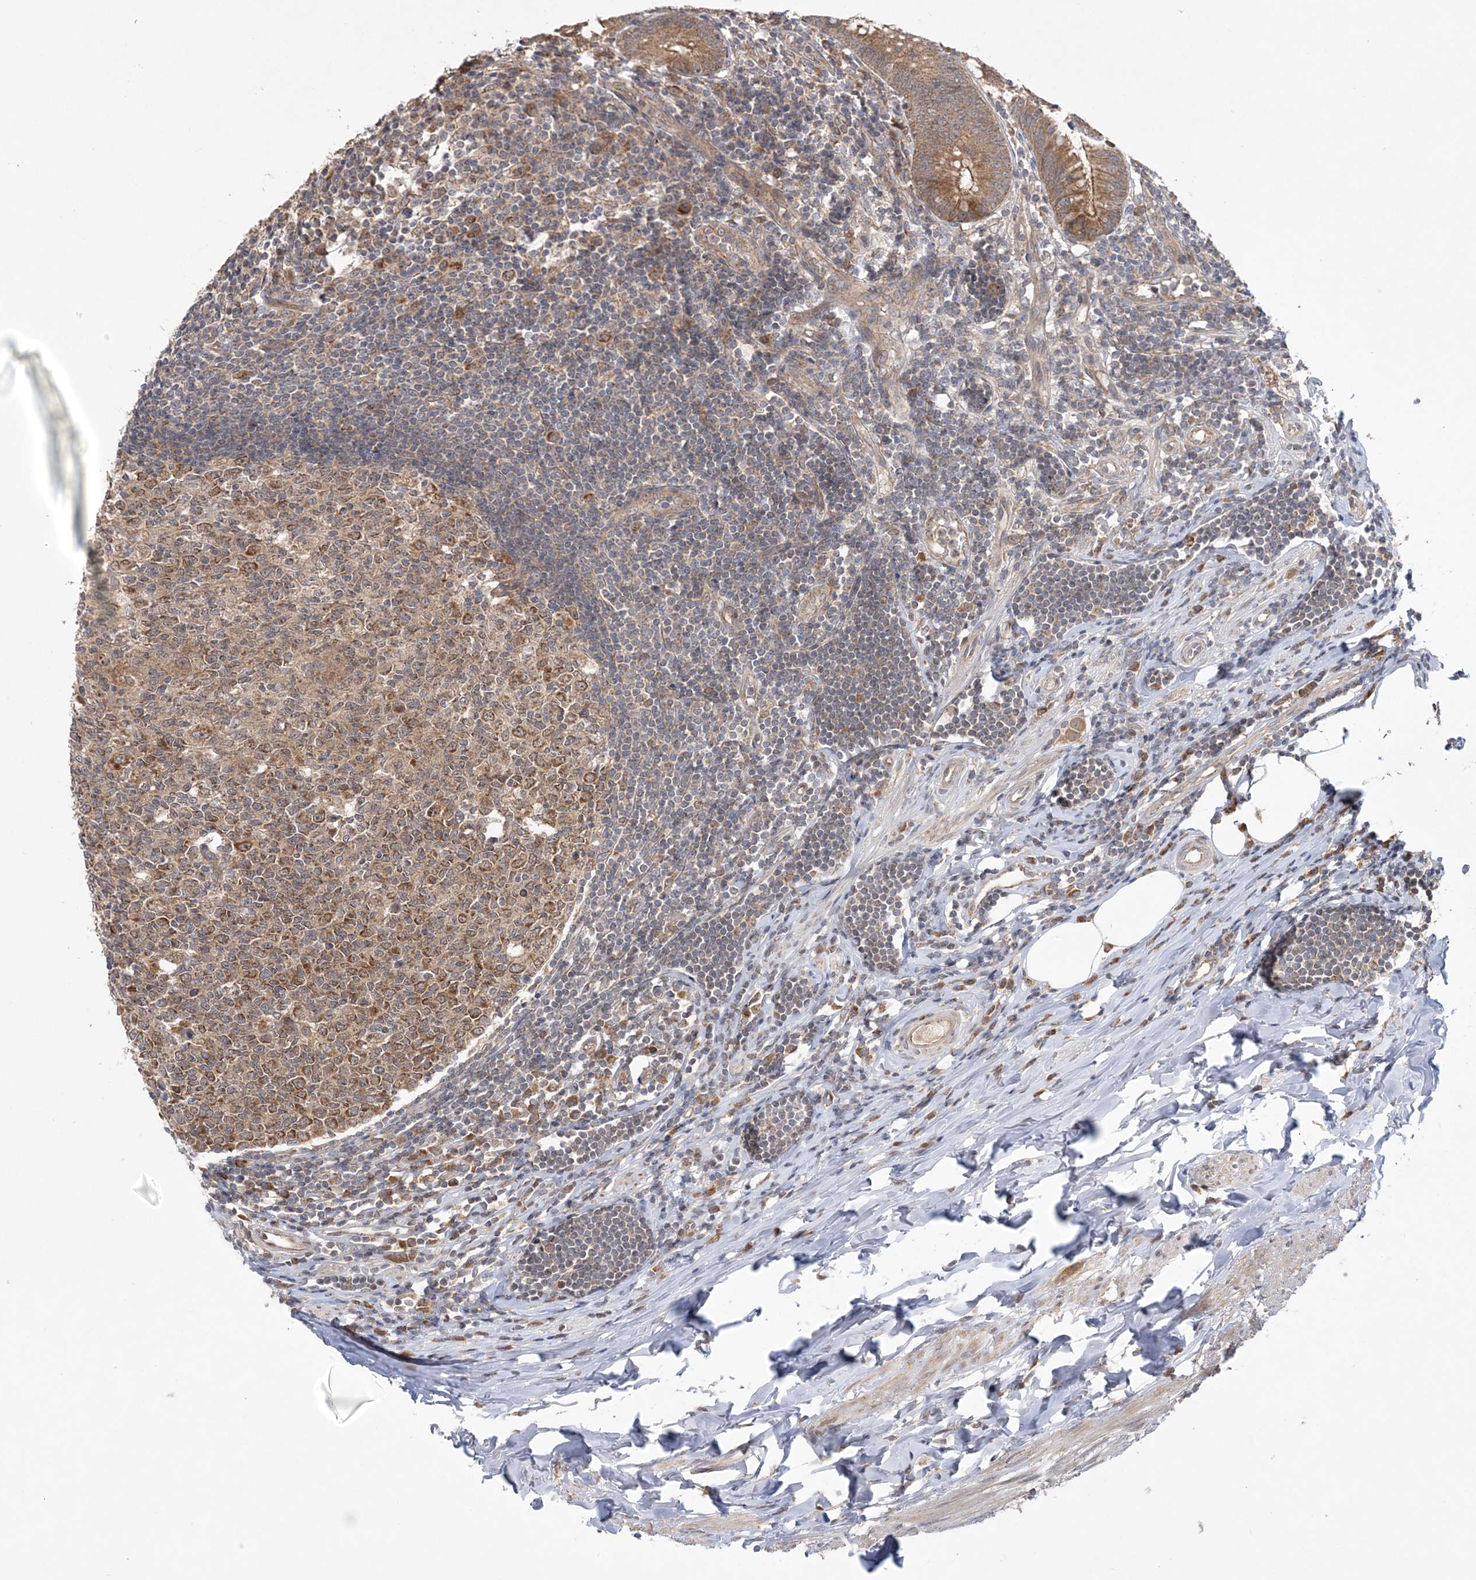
{"staining": {"intensity": "moderate", "quantity": ">75%", "location": "cytoplasmic/membranous"}, "tissue": "appendix", "cell_type": "Glandular cells", "image_type": "normal", "snomed": [{"axis": "morphology", "description": "Normal tissue, NOS"}, {"axis": "topography", "description": "Appendix"}], "caption": "An immunohistochemistry (IHC) photomicrograph of benign tissue is shown. Protein staining in brown highlights moderate cytoplasmic/membranous positivity in appendix within glandular cells.", "gene": "MMADHC", "patient": {"sex": "female", "age": 54}}